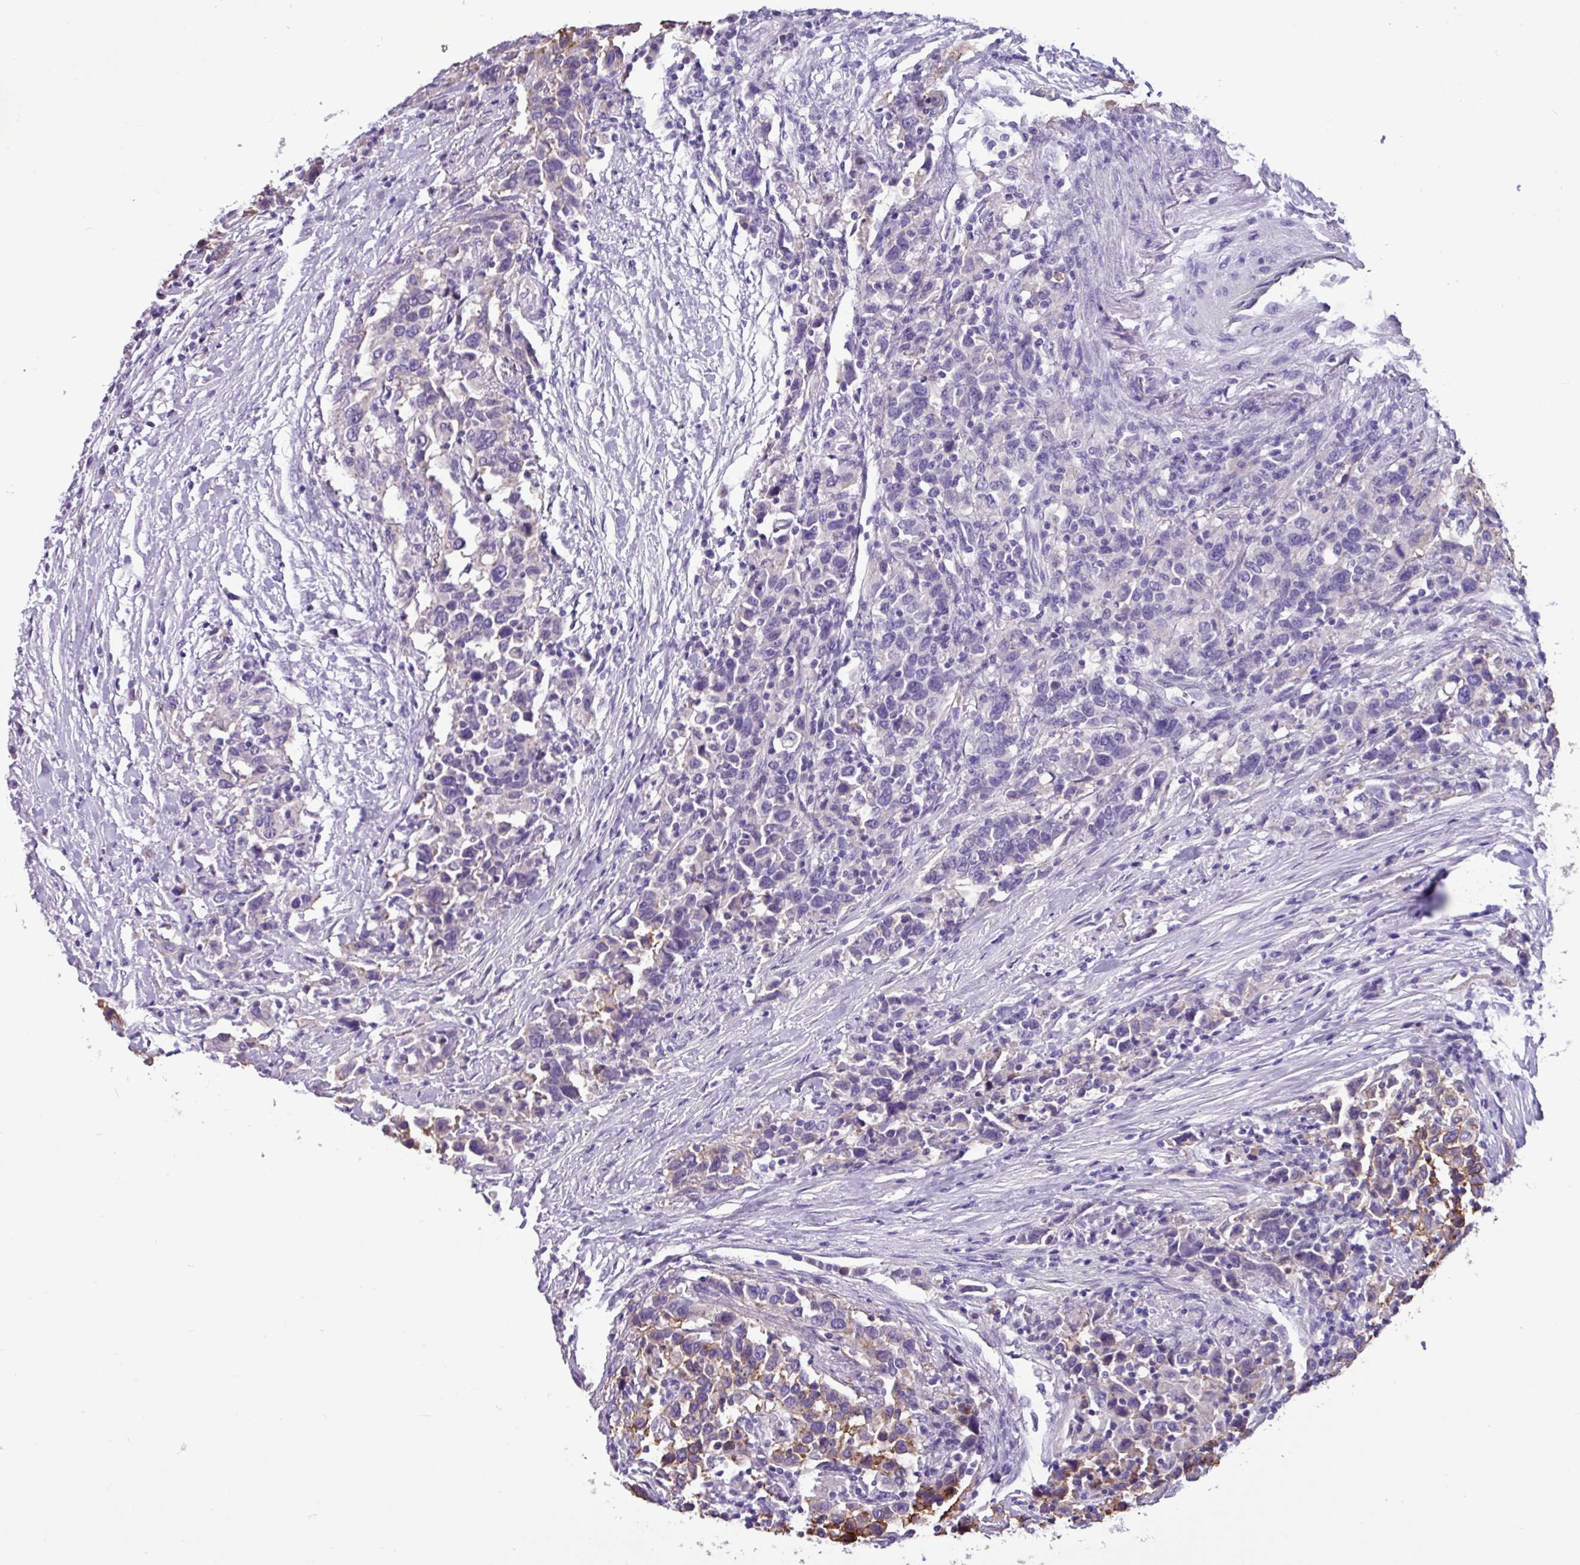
{"staining": {"intensity": "weak", "quantity": "<25%", "location": "cytoplasmic/membranous"}, "tissue": "urothelial cancer", "cell_type": "Tumor cells", "image_type": "cancer", "snomed": [{"axis": "morphology", "description": "Urothelial carcinoma, High grade"}, {"axis": "topography", "description": "Urinary bladder"}], "caption": "Urothelial carcinoma (high-grade) stained for a protein using immunohistochemistry (IHC) demonstrates no staining tumor cells.", "gene": "EPCAM", "patient": {"sex": "male", "age": 61}}